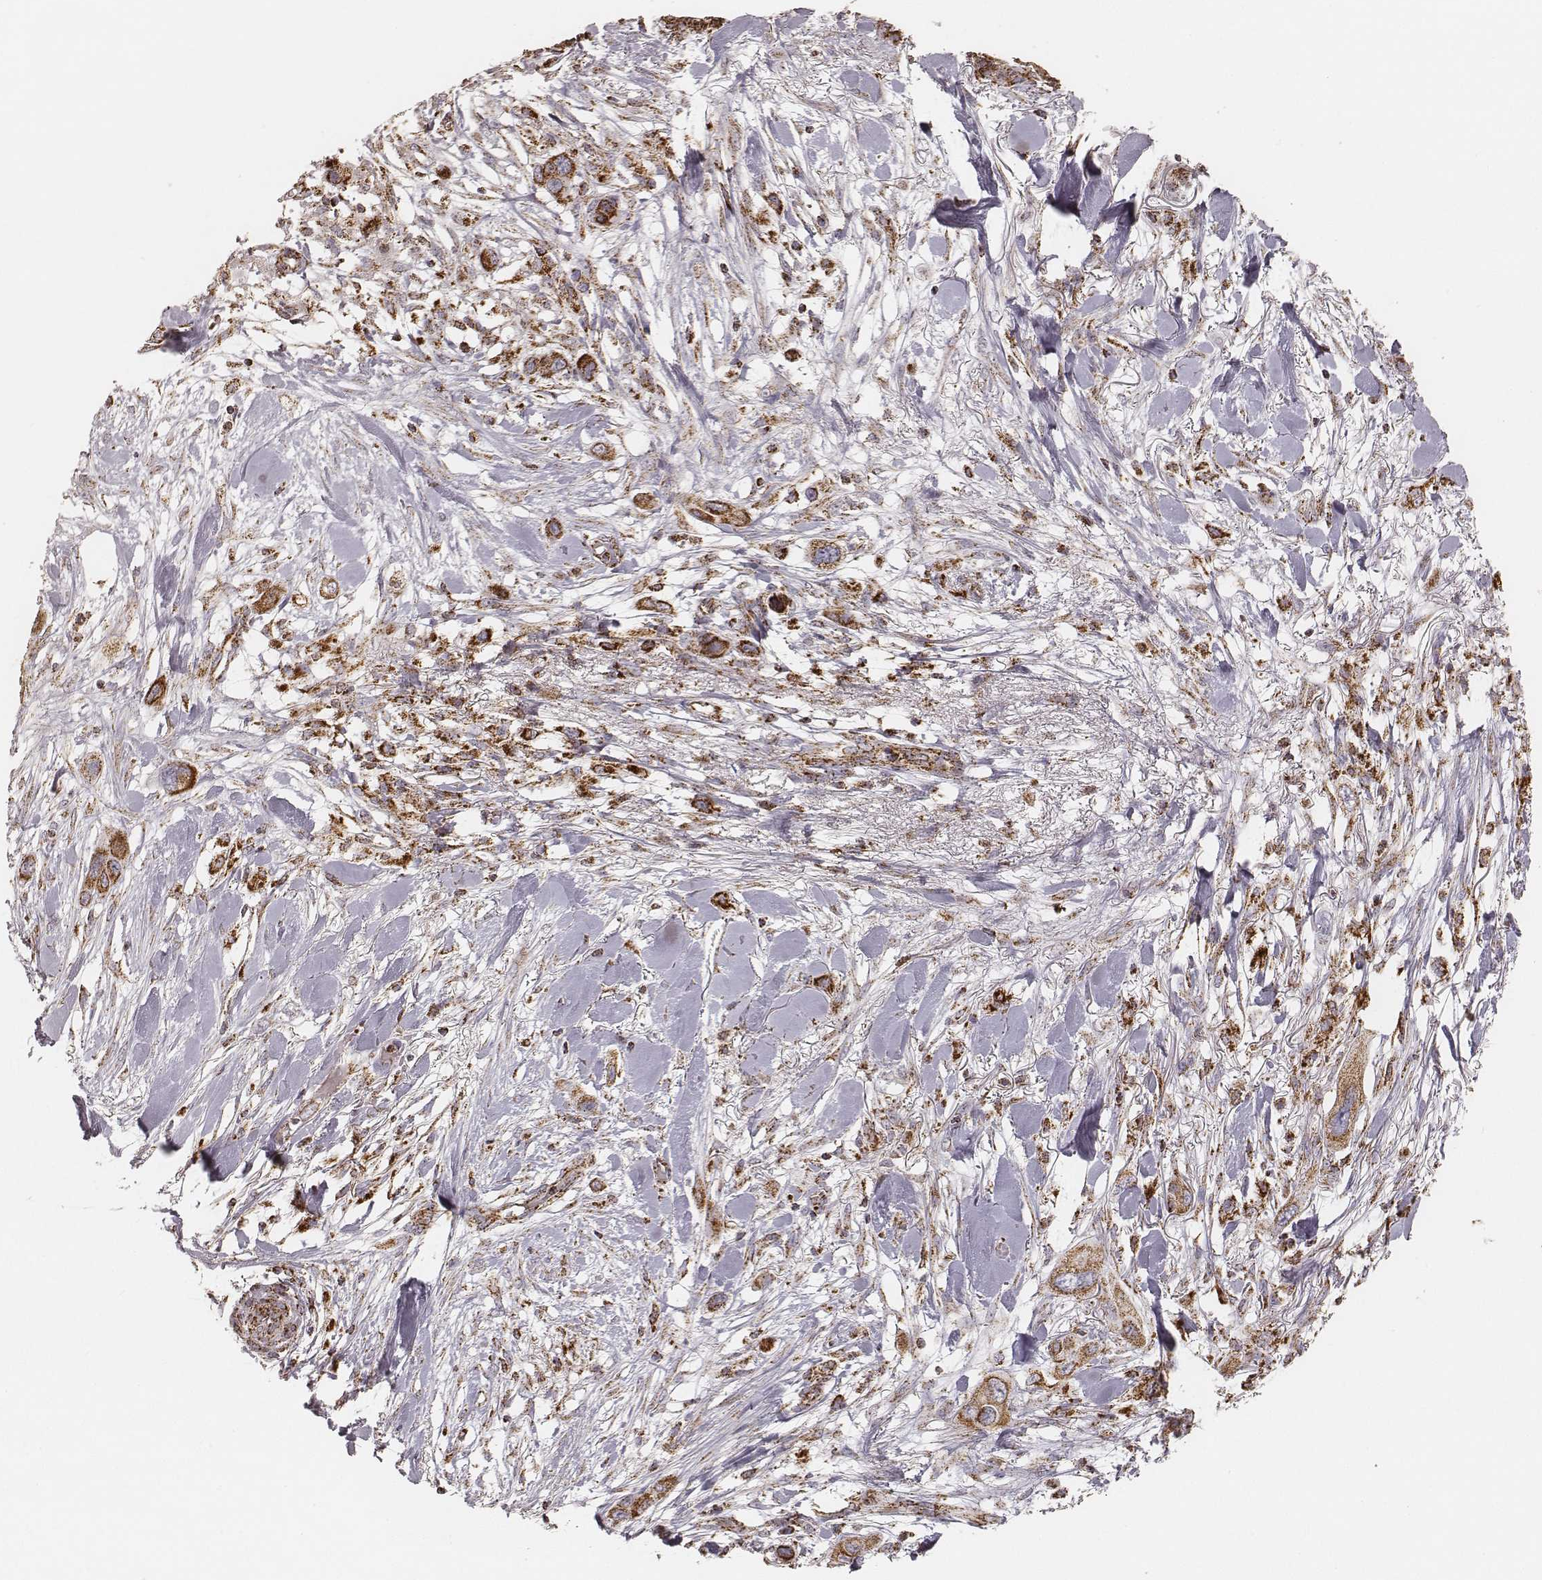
{"staining": {"intensity": "strong", "quantity": ">75%", "location": "cytoplasmic/membranous"}, "tissue": "skin cancer", "cell_type": "Tumor cells", "image_type": "cancer", "snomed": [{"axis": "morphology", "description": "Squamous cell carcinoma, NOS"}, {"axis": "topography", "description": "Skin"}], "caption": "Protein staining of skin cancer (squamous cell carcinoma) tissue displays strong cytoplasmic/membranous positivity in approximately >75% of tumor cells. (Stains: DAB (3,3'-diaminobenzidine) in brown, nuclei in blue, Microscopy: brightfield microscopy at high magnification).", "gene": "CS", "patient": {"sex": "male", "age": 79}}